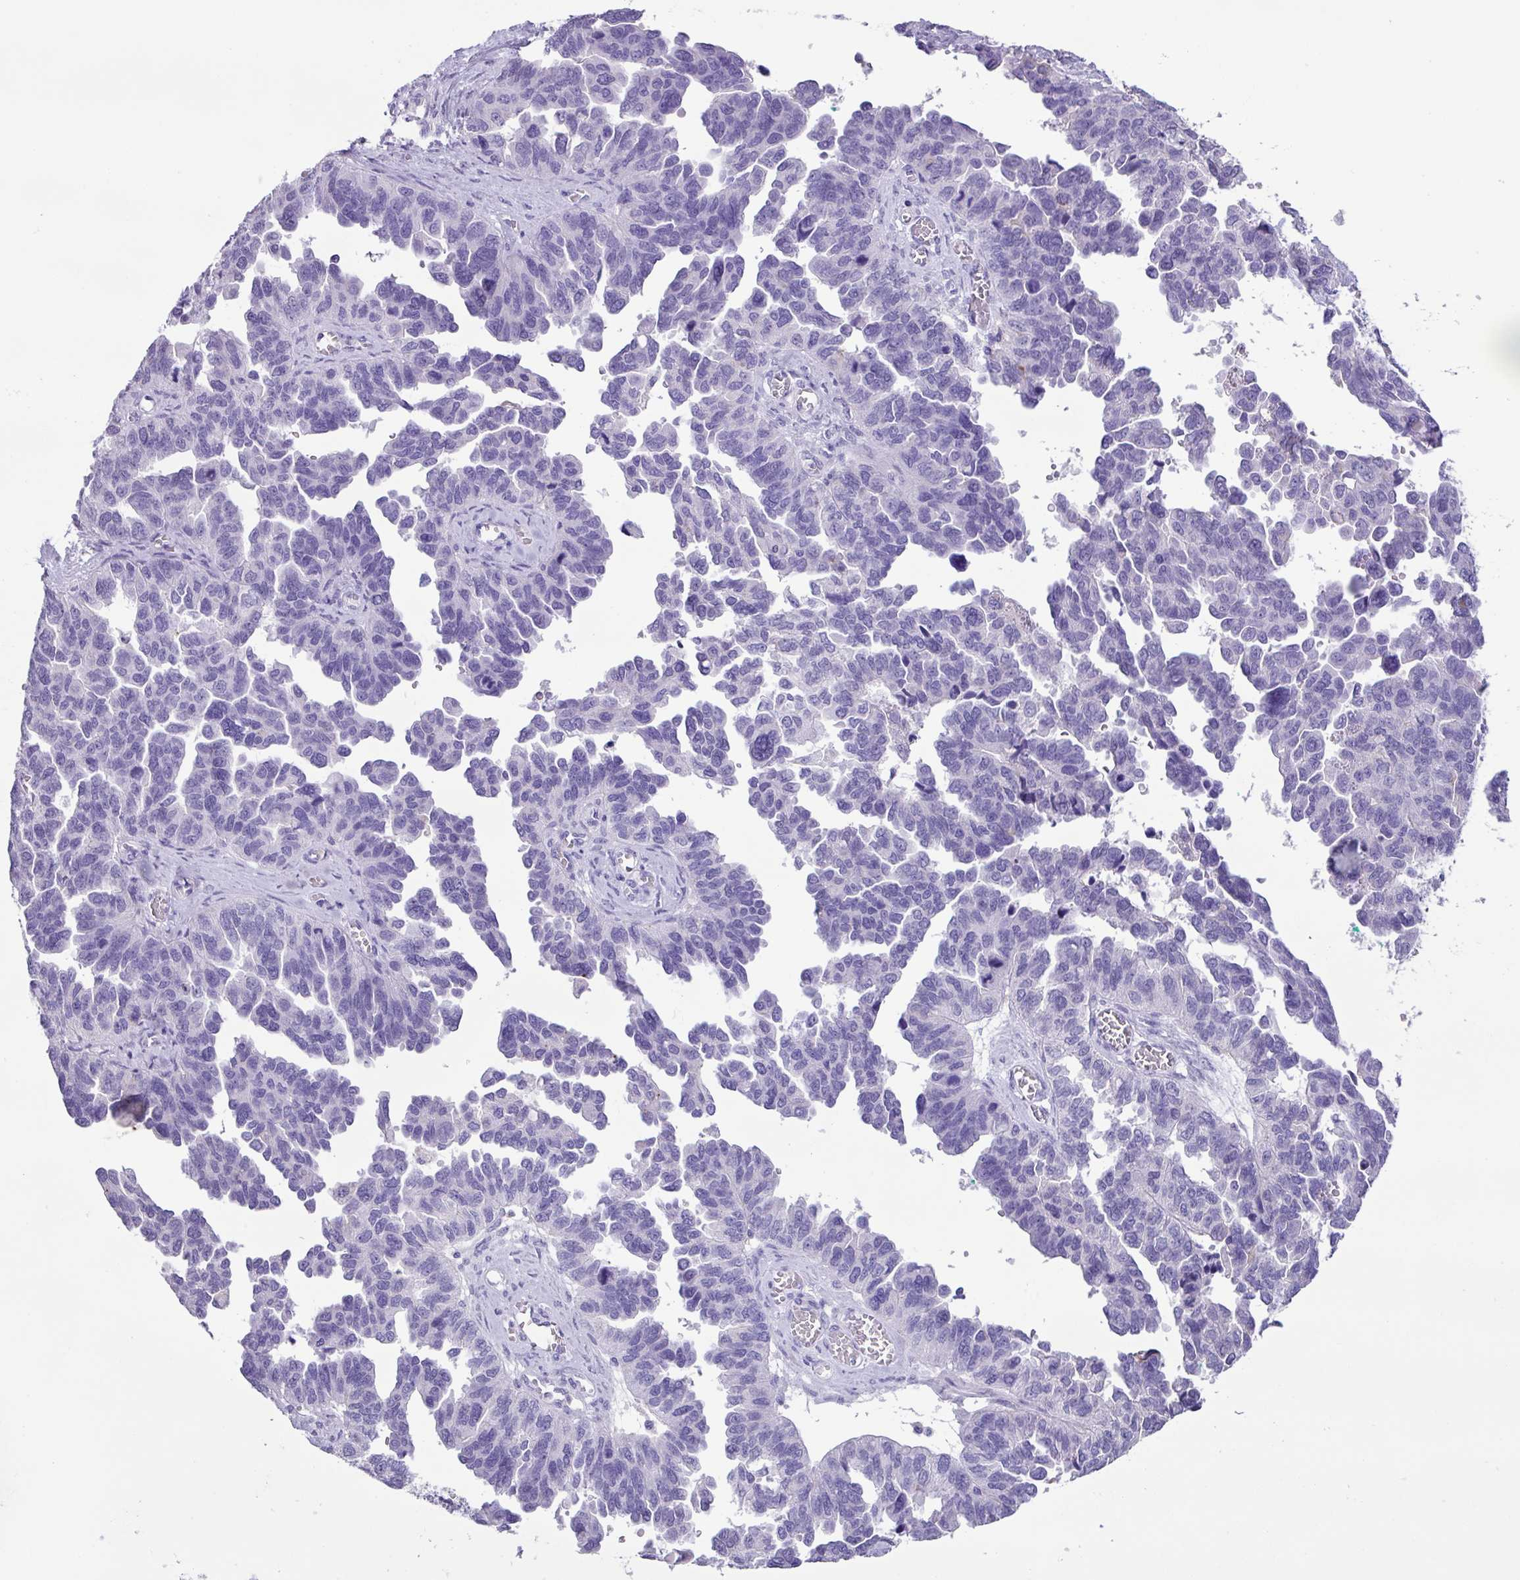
{"staining": {"intensity": "negative", "quantity": "none", "location": "none"}, "tissue": "ovarian cancer", "cell_type": "Tumor cells", "image_type": "cancer", "snomed": [{"axis": "morphology", "description": "Cystadenocarcinoma, serous, NOS"}, {"axis": "topography", "description": "Ovary"}], "caption": "Human ovarian cancer stained for a protein using IHC reveals no positivity in tumor cells.", "gene": "CYSTM1", "patient": {"sex": "female", "age": 64}}